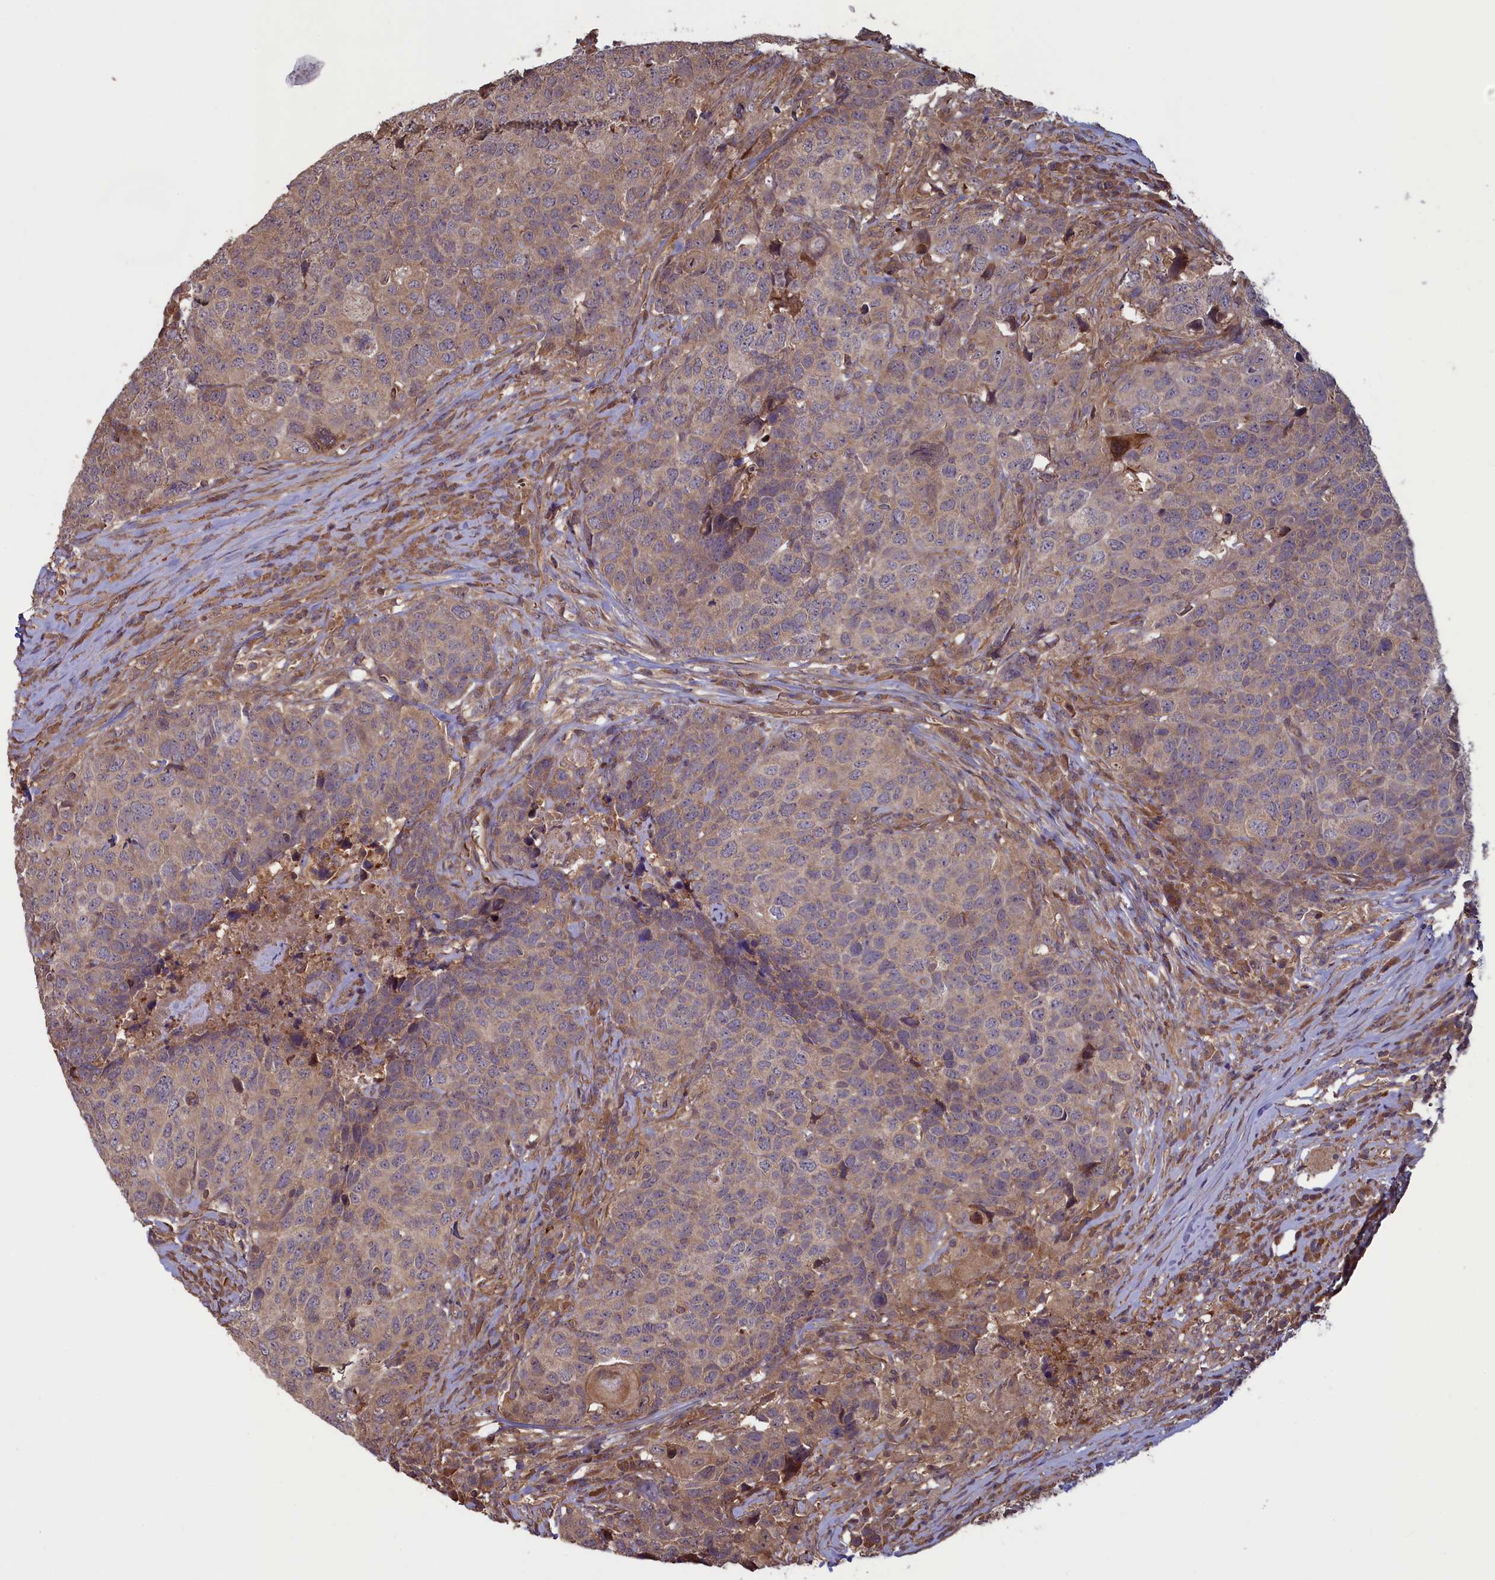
{"staining": {"intensity": "weak", "quantity": "25%-75%", "location": "cytoplasmic/membranous"}, "tissue": "head and neck cancer", "cell_type": "Tumor cells", "image_type": "cancer", "snomed": [{"axis": "morphology", "description": "Squamous cell carcinoma, NOS"}, {"axis": "topography", "description": "Head-Neck"}], "caption": "Tumor cells reveal low levels of weak cytoplasmic/membranous positivity in approximately 25%-75% of cells in human head and neck squamous cell carcinoma.", "gene": "CIAO2B", "patient": {"sex": "male", "age": 66}}